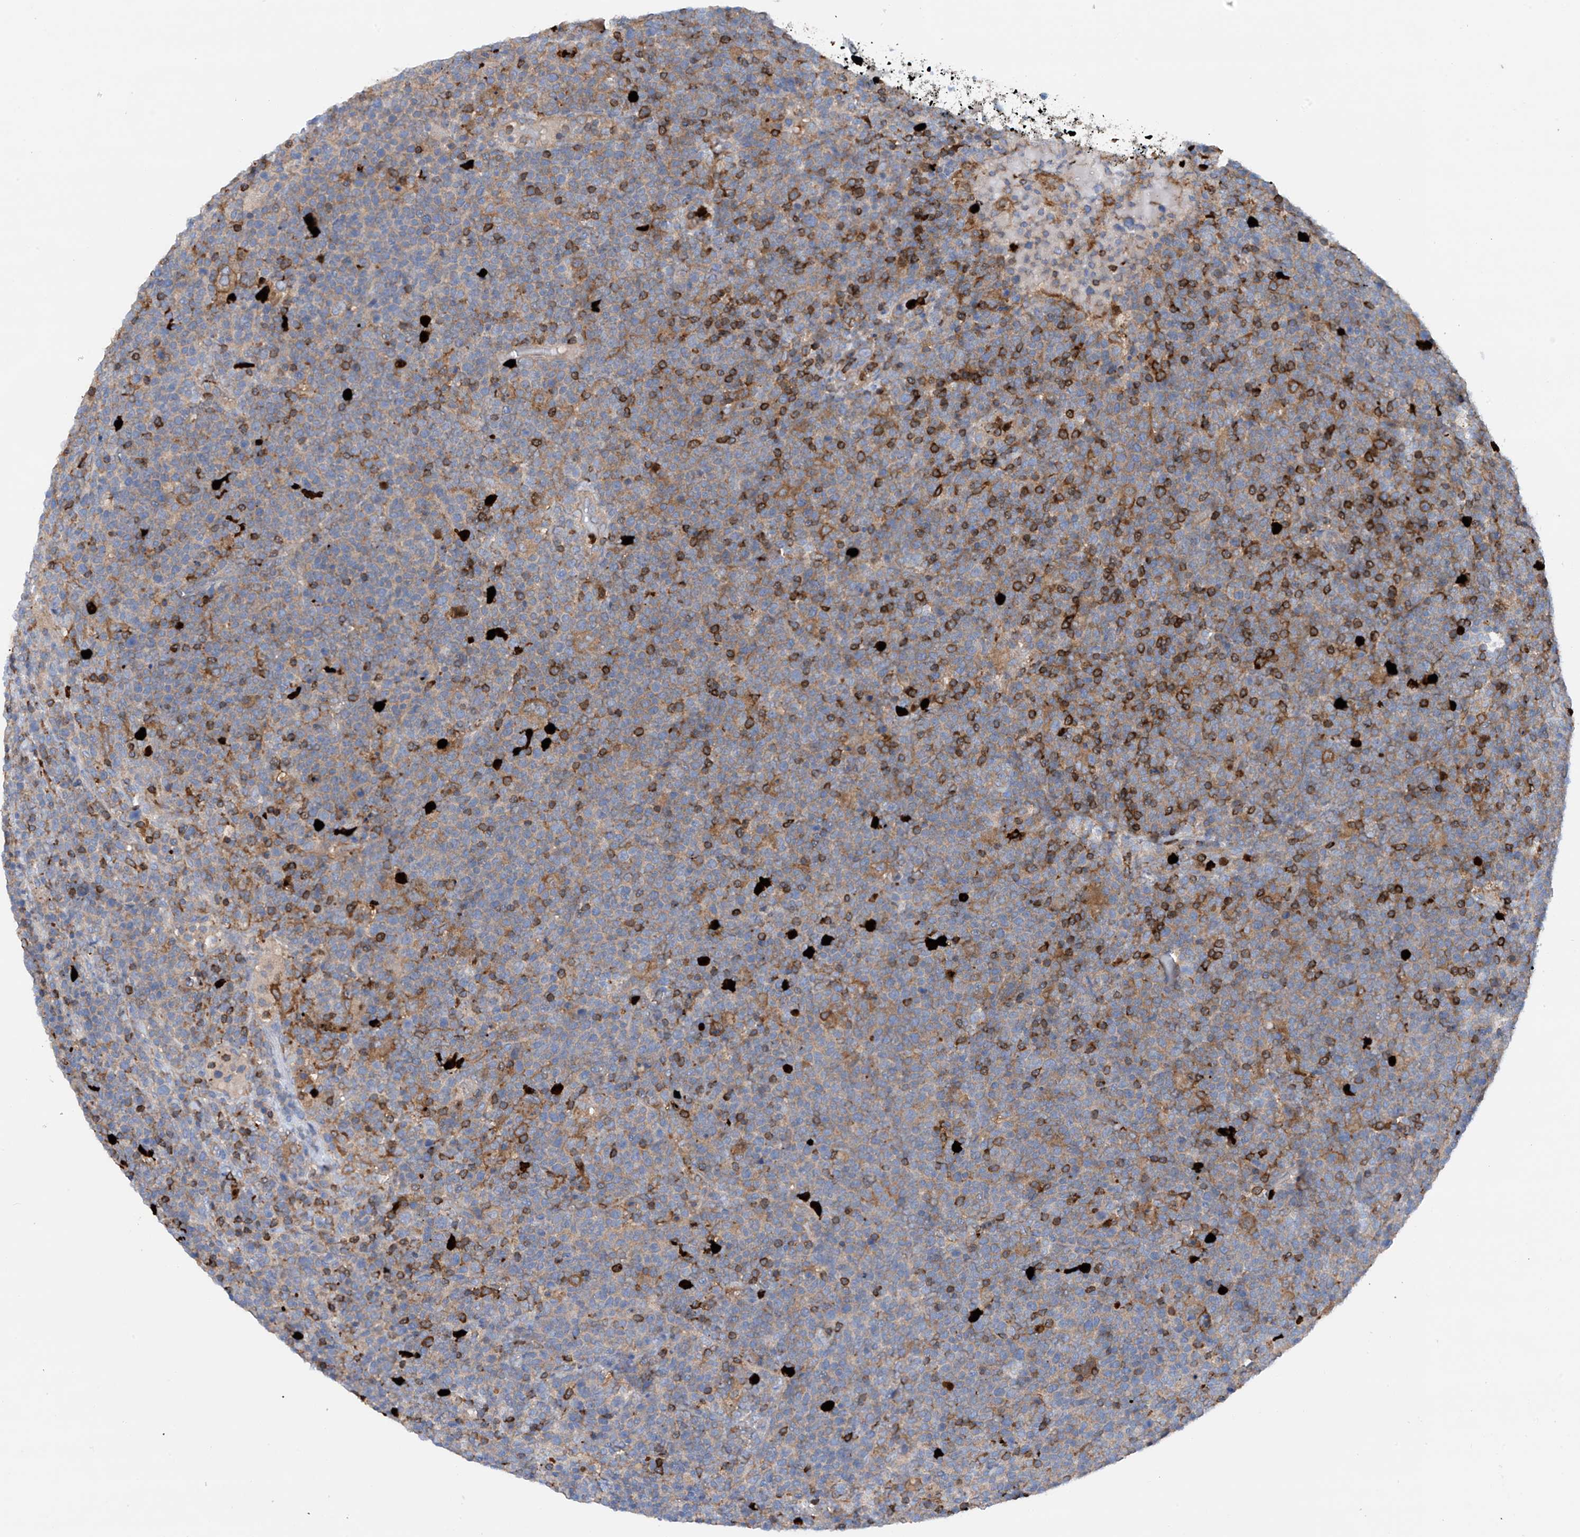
{"staining": {"intensity": "negative", "quantity": "none", "location": "none"}, "tissue": "lymphoma", "cell_type": "Tumor cells", "image_type": "cancer", "snomed": [{"axis": "morphology", "description": "Malignant lymphoma, non-Hodgkin's type, High grade"}, {"axis": "topography", "description": "Lymph node"}], "caption": "Tumor cells show no significant staining in lymphoma.", "gene": "PHACTR2", "patient": {"sex": "male", "age": 61}}